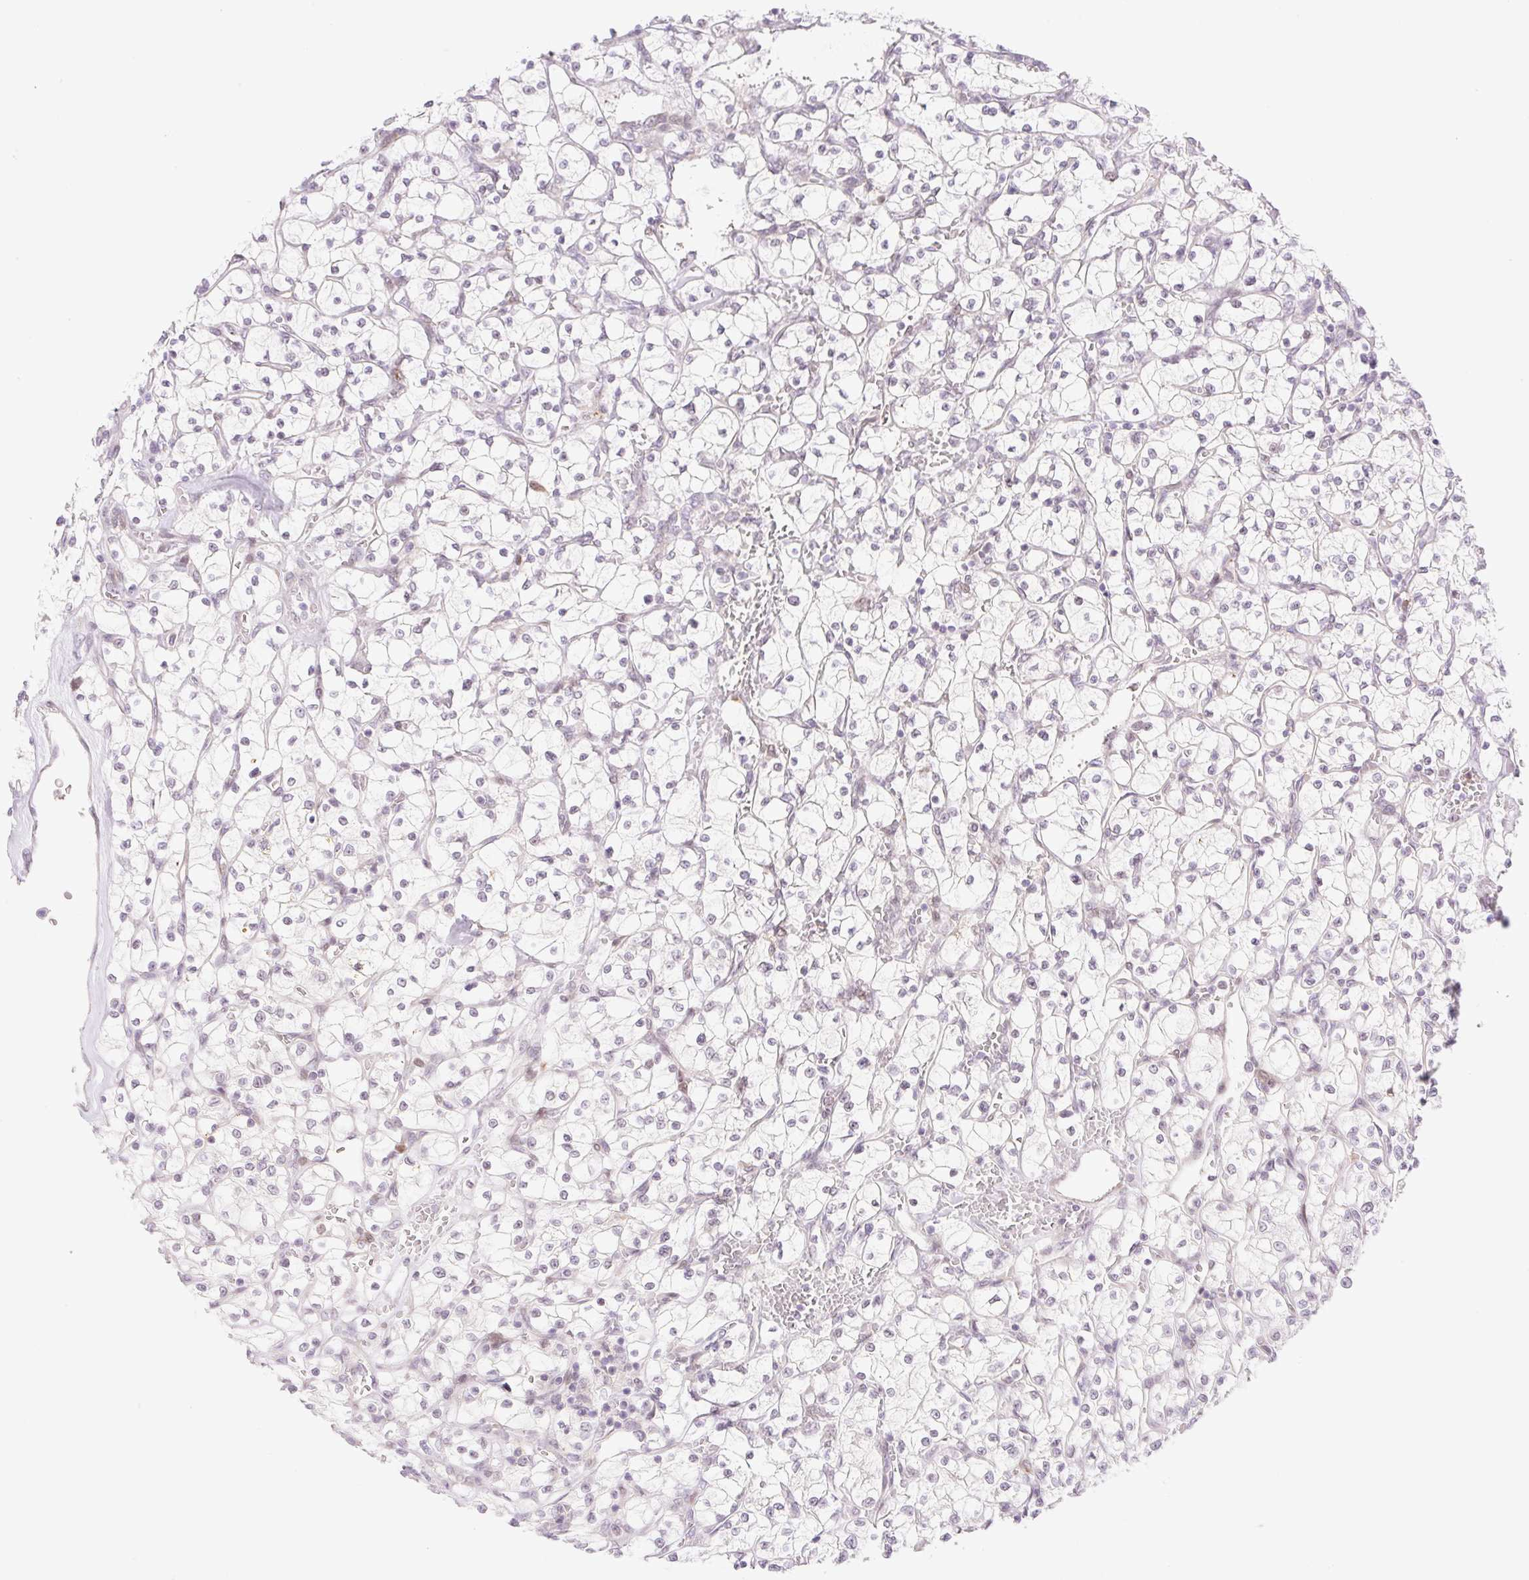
{"staining": {"intensity": "negative", "quantity": "none", "location": "none"}, "tissue": "renal cancer", "cell_type": "Tumor cells", "image_type": "cancer", "snomed": [{"axis": "morphology", "description": "Adenocarcinoma, NOS"}, {"axis": "topography", "description": "Kidney"}], "caption": "Human renal cancer stained for a protein using immunohistochemistry (IHC) exhibits no expression in tumor cells.", "gene": "ZFP41", "patient": {"sex": "female", "age": 64}}